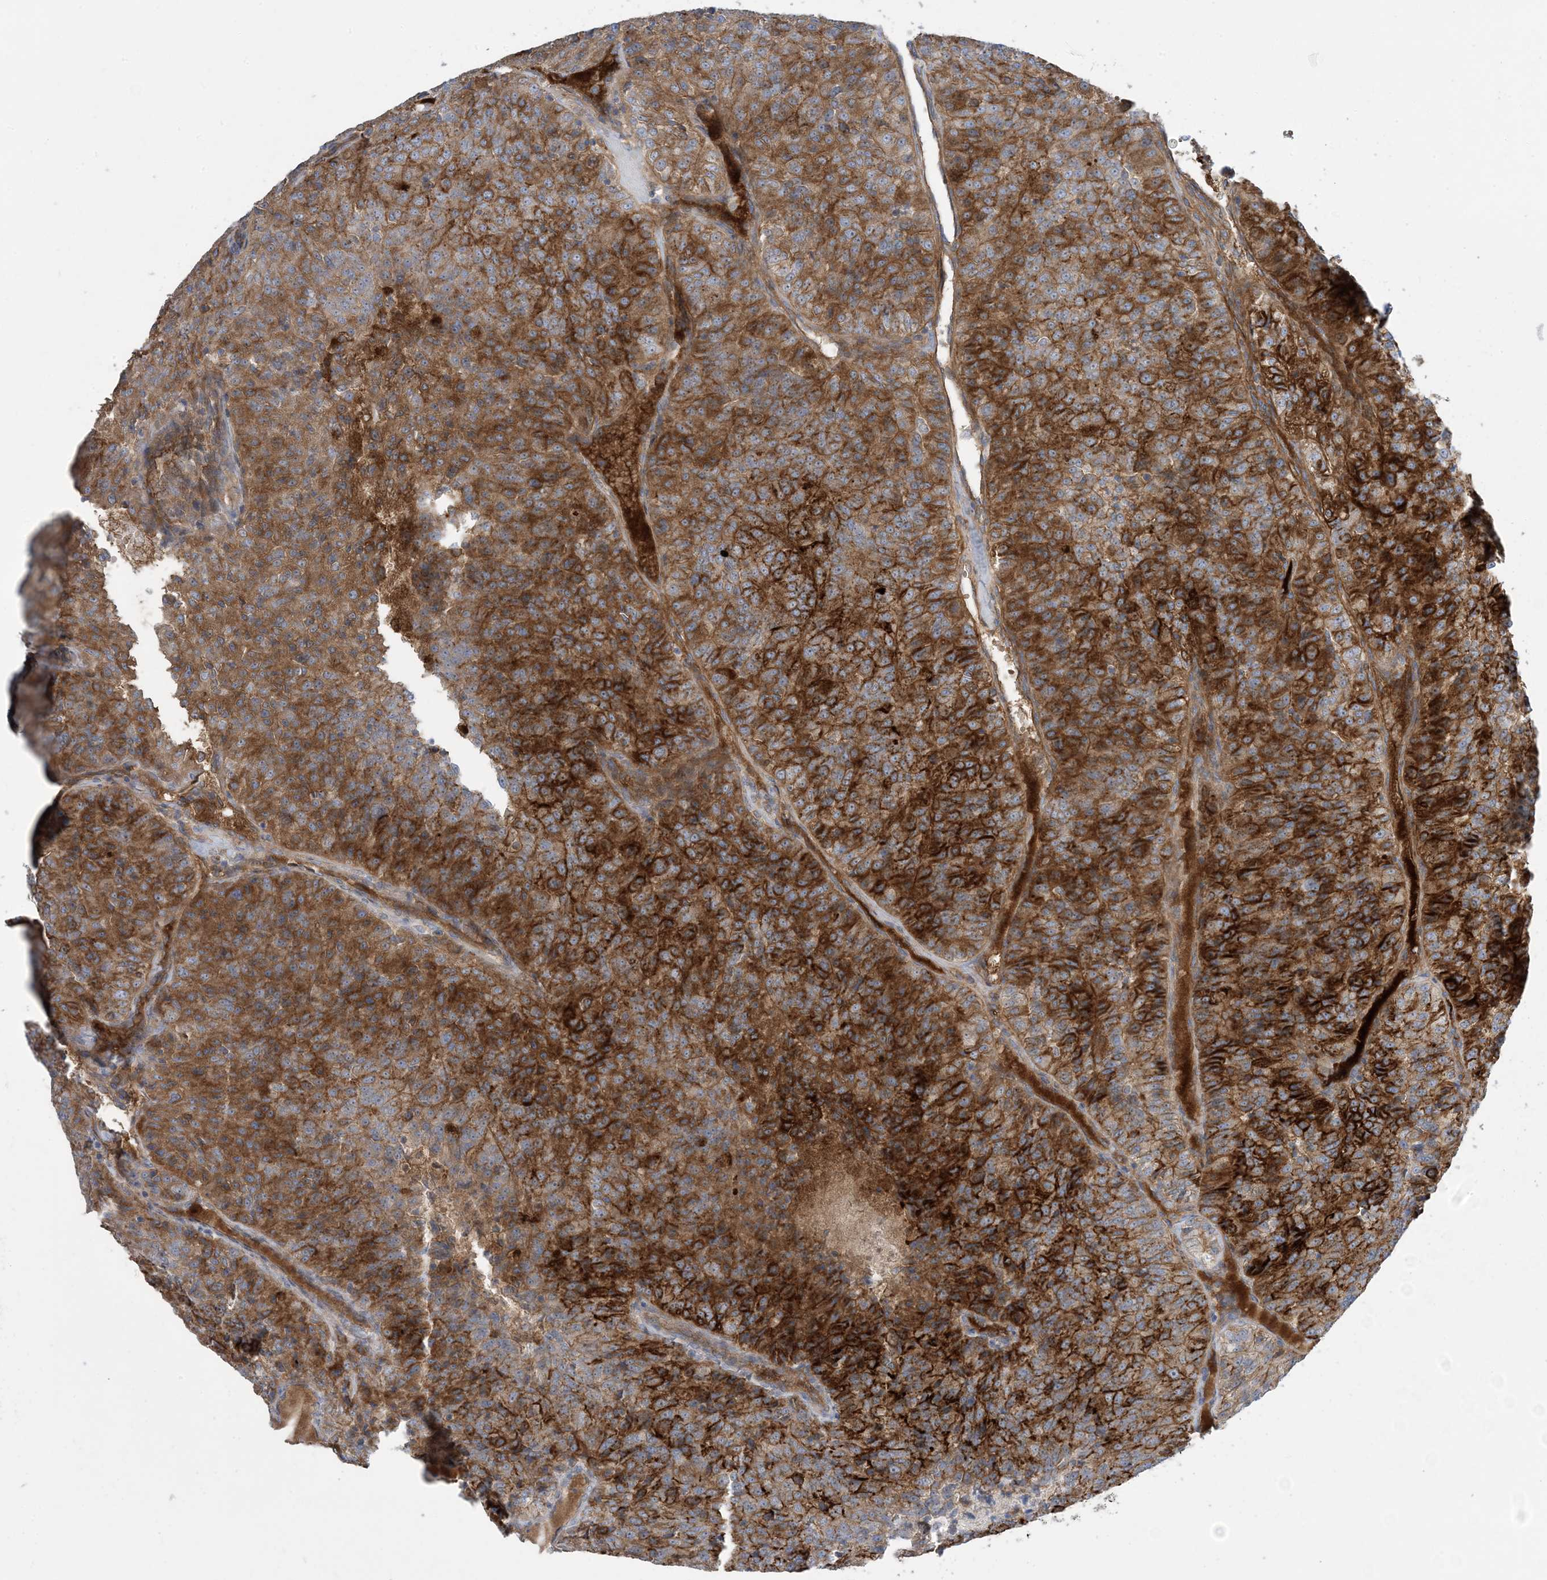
{"staining": {"intensity": "strong", "quantity": ">75%", "location": "cytoplasmic/membranous"}, "tissue": "renal cancer", "cell_type": "Tumor cells", "image_type": "cancer", "snomed": [{"axis": "morphology", "description": "Adenocarcinoma, NOS"}, {"axis": "topography", "description": "Kidney"}], "caption": "The image displays a brown stain indicating the presence of a protein in the cytoplasmic/membranous of tumor cells in renal cancer. (DAB (3,3'-diaminobenzidine) IHC with brightfield microscopy, high magnification).", "gene": "AOC1", "patient": {"sex": "female", "age": 63}}